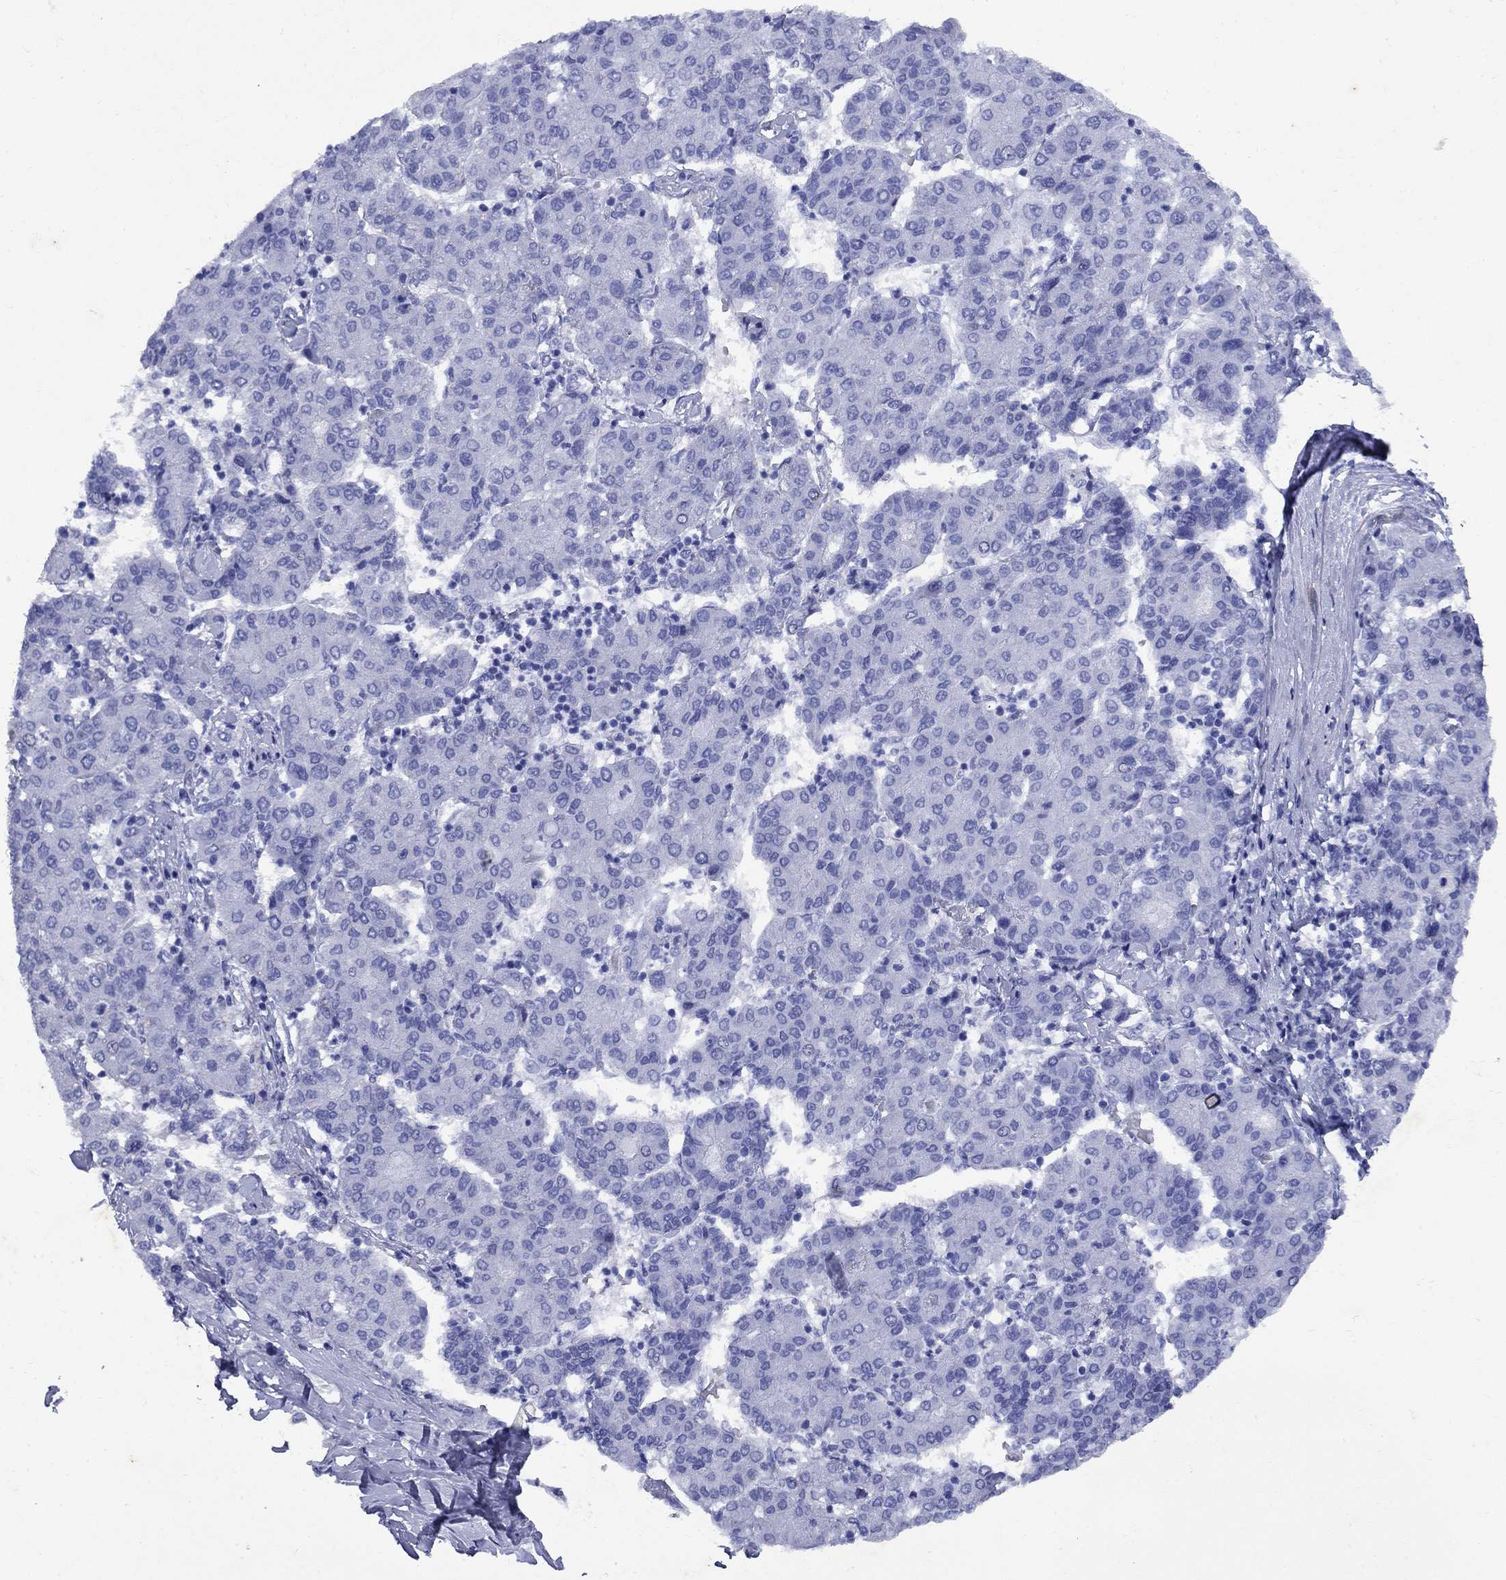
{"staining": {"intensity": "negative", "quantity": "none", "location": "none"}, "tissue": "liver cancer", "cell_type": "Tumor cells", "image_type": "cancer", "snomed": [{"axis": "morphology", "description": "Carcinoma, Hepatocellular, NOS"}, {"axis": "topography", "description": "Liver"}], "caption": "Tumor cells show no significant protein positivity in hepatocellular carcinoma (liver). Brightfield microscopy of IHC stained with DAB (brown) and hematoxylin (blue), captured at high magnification.", "gene": "CD1A", "patient": {"sex": "male", "age": 65}}